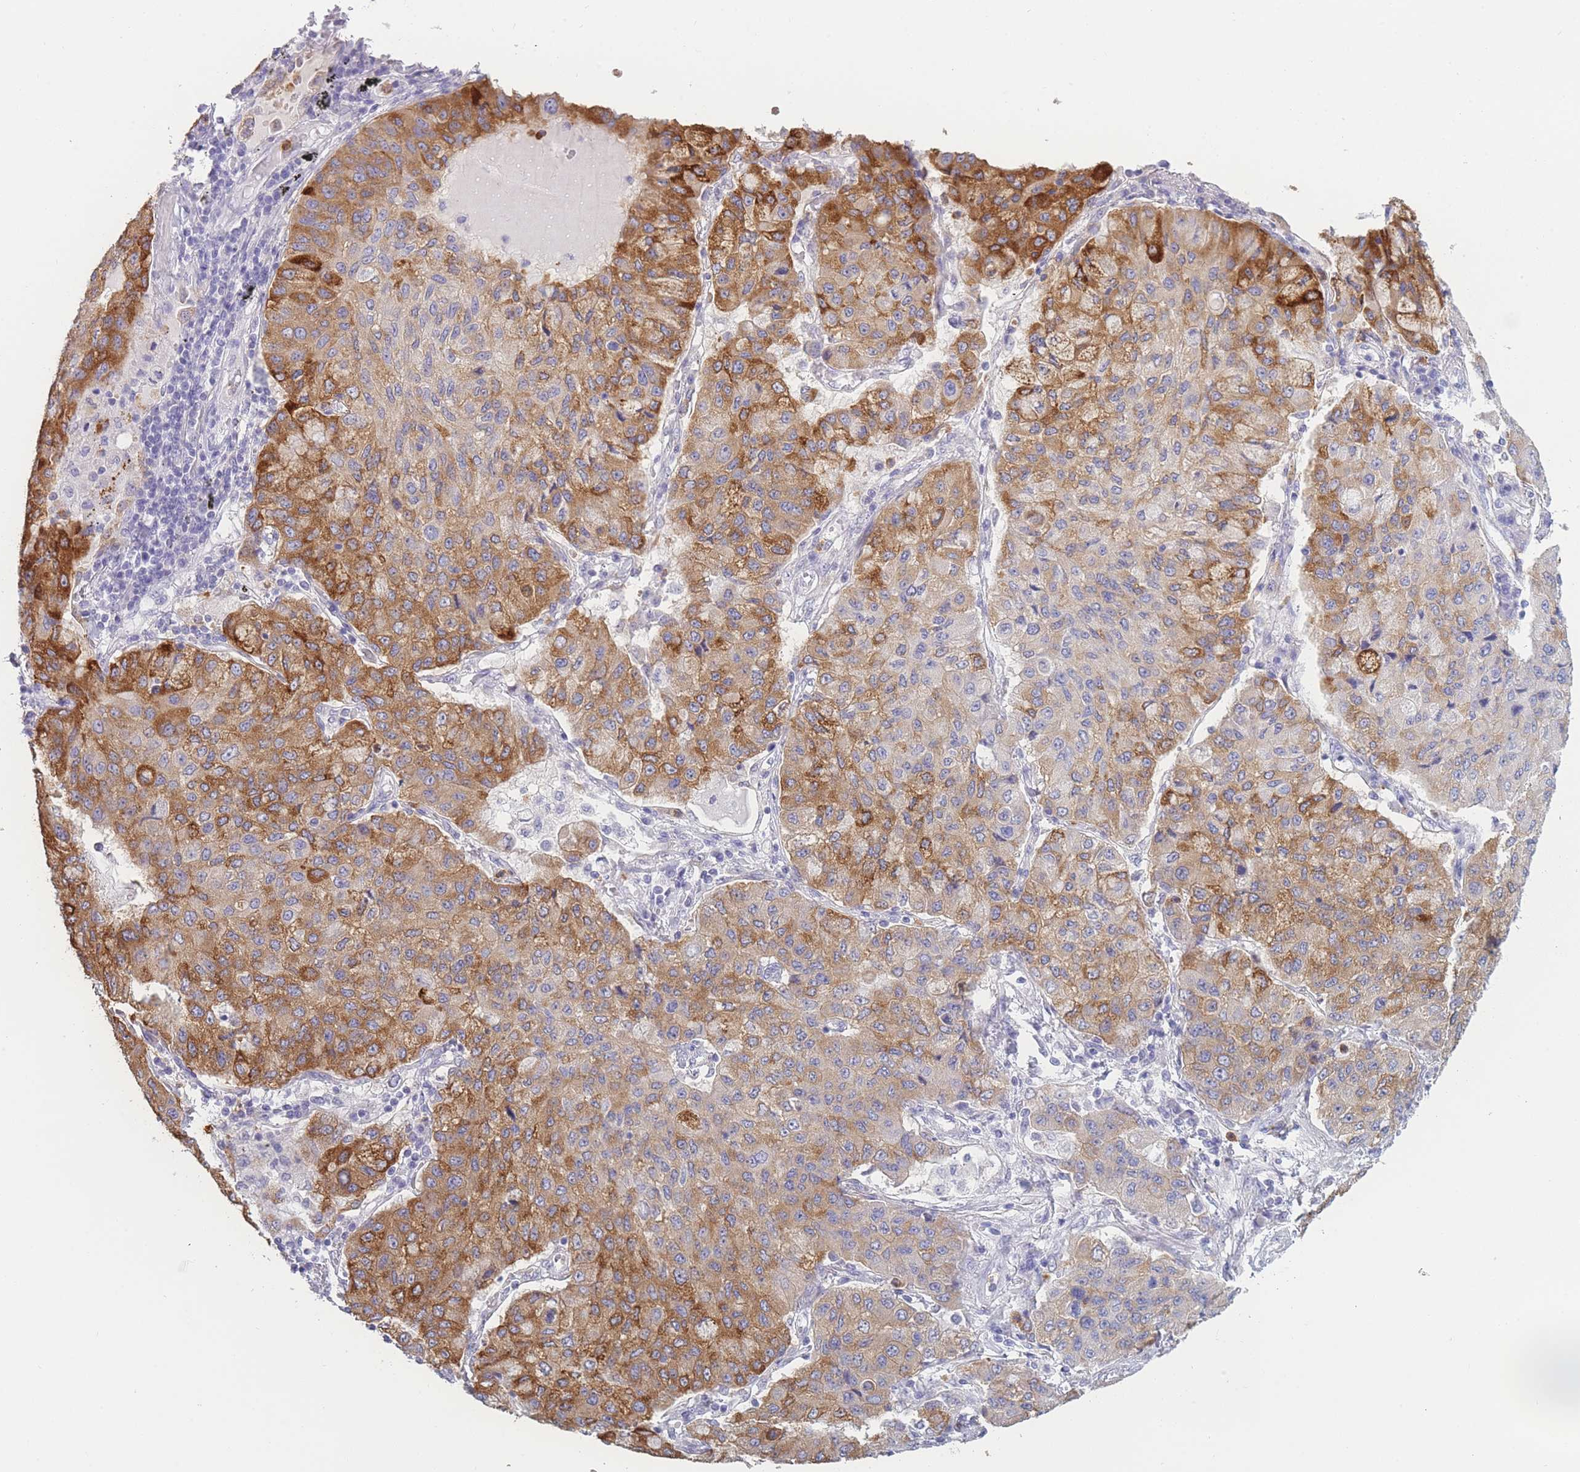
{"staining": {"intensity": "moderate", "quantity": ">75%", "location": "cytoplasmic/membranous"}, "tissue": "lung cancer", "cell_type": "Tumor cells", "image_type": "cancer", "snomed": [{"axis": "morphology", "description": "Squamous cell carcinoma, NOS"}, {"axis": "topography", "description": "Lung"}], "caption": "This image demonstrates IHC staining of squamous cell carcinoma (lung), with medium moderate cytoplasmic/membranous positivity in about >75% of tumor cells.", "gene": "ZNF627", "patient": {"sex": "male", "age": 74}}